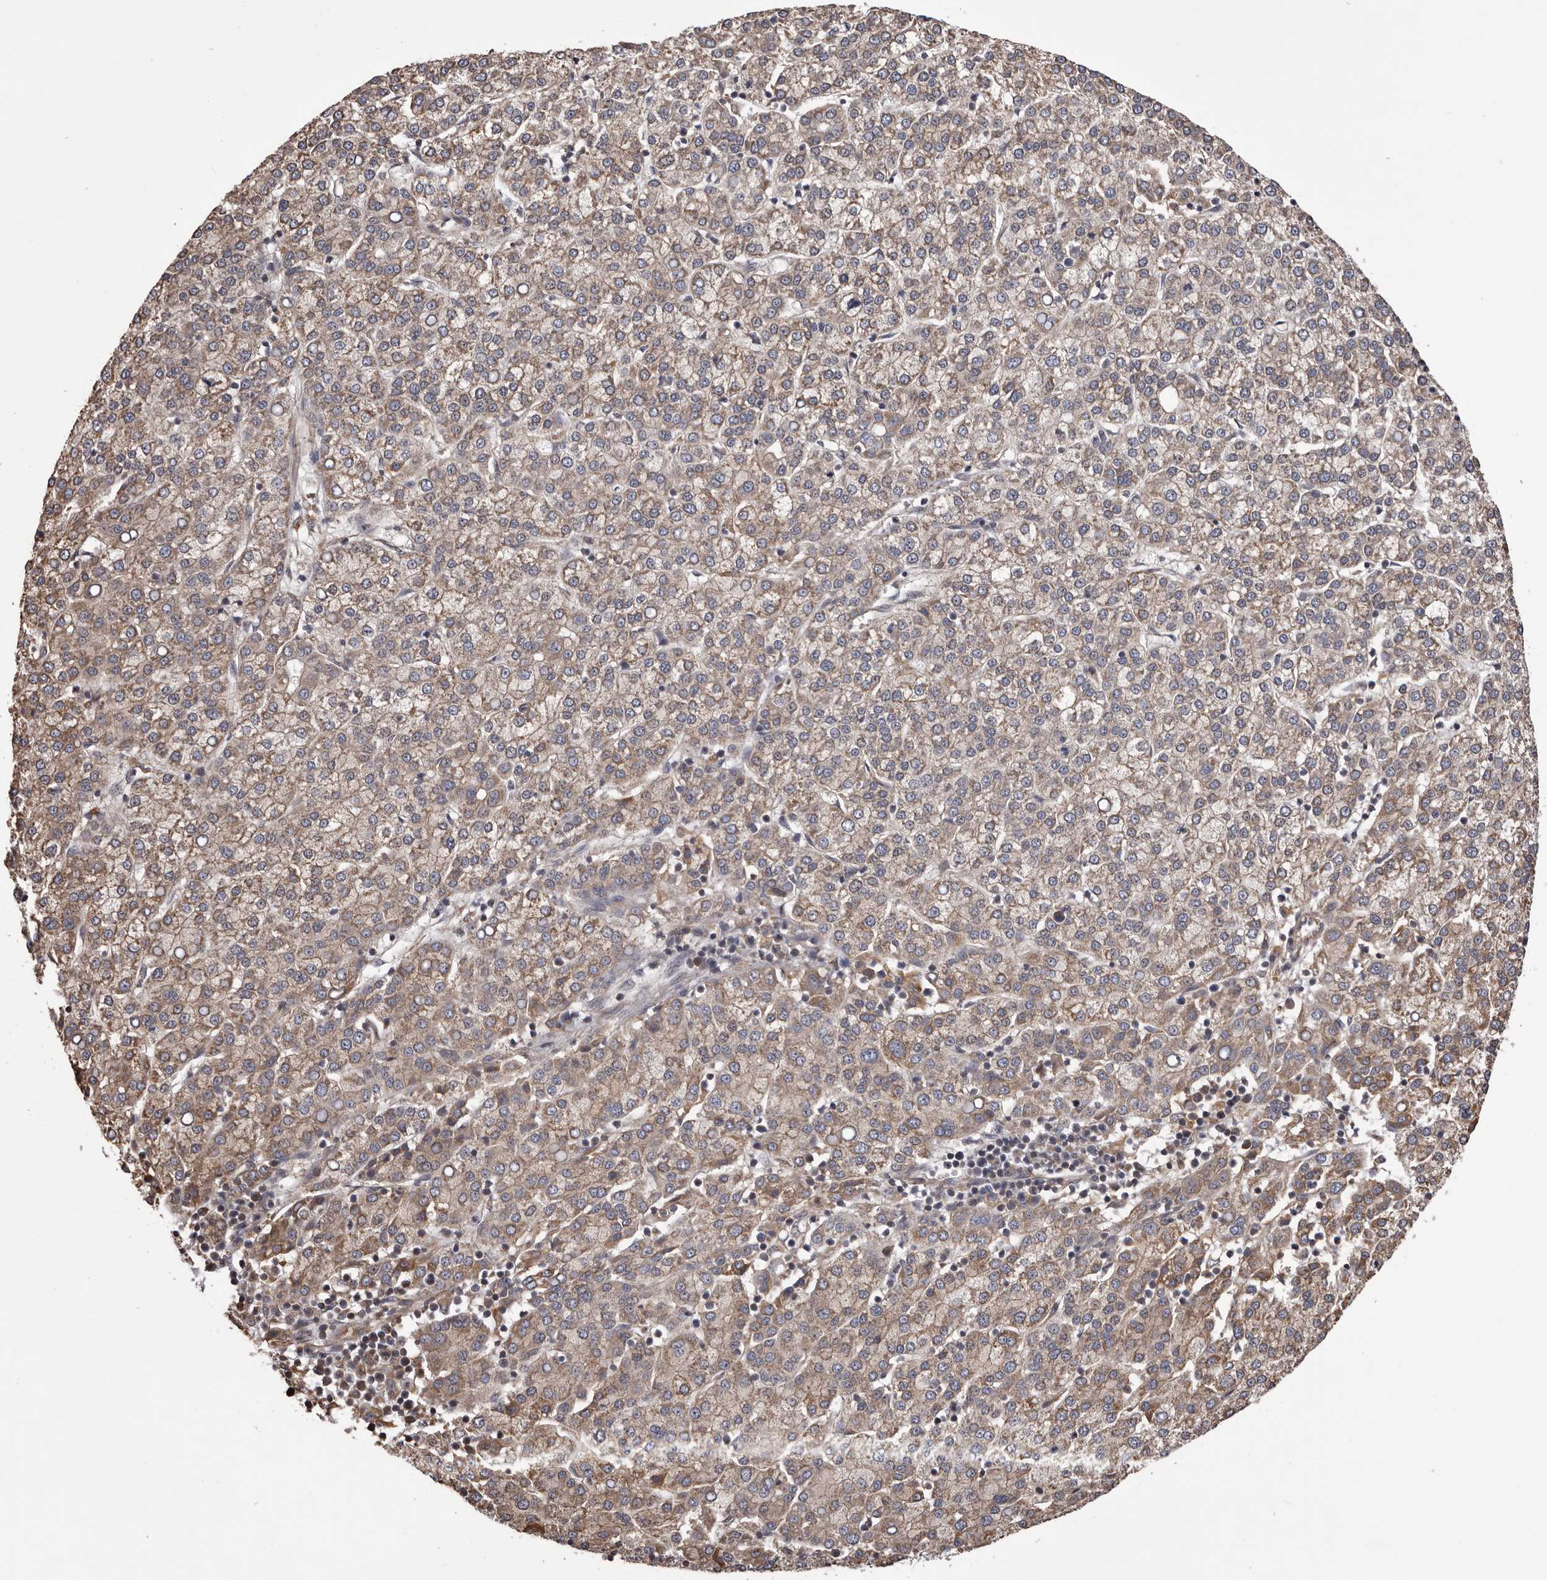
{"staining": {"intensity": "moderate", "quantity": ">75%", "location": "cytoplasmic/membranous"}, "tissue": "liver cancer", "cell_type": "Tumor cells", "image_type": "cancer", "snomed": [{"axis": "morphology", "description": "Carcinoma, Hepatocellular, NOS"}, {"axis": "topography", "description": "Liver"}], "caption": "Immunohistochemical staining of hepatocellular carcinoma (liver) demonstrates medium levels of moderate cytoplasmic/membranous protein staining in about >75% of tumor cells.", "gene": "CEP104", "patient": {"sex": "female", "age": 58}}